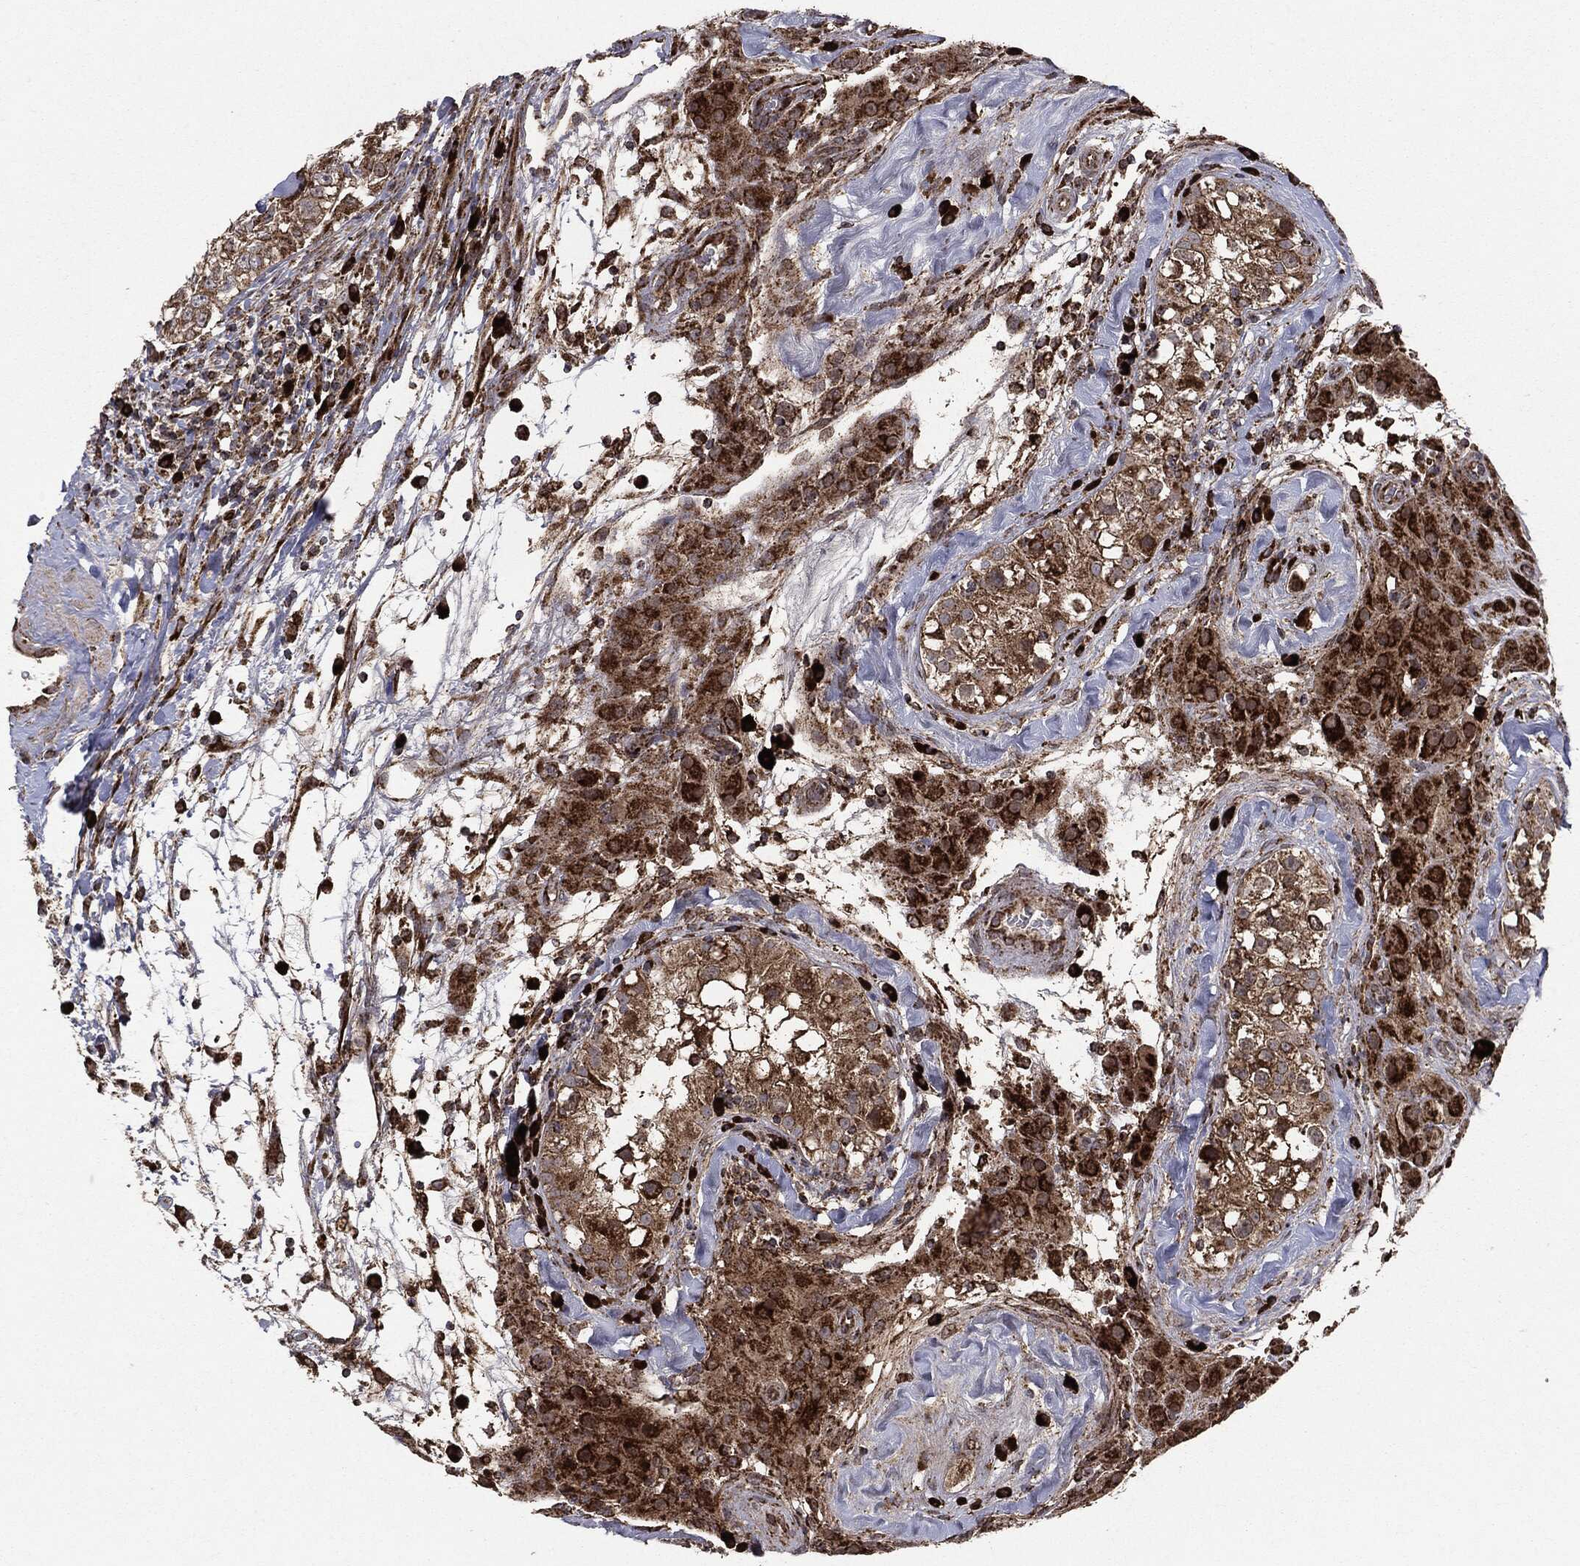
{"staining": {"intensity": "strong", "quantity": ">75%", "location": "cytoplasmic/membranous"}, "tissue": "testis cancer", "cell_type": "Tumor cells", "image_type": "cancer", "snomed": [{"axis": "morphology", "description": "Seminoma, NOS"}, {"axis": "topography", "description": "Testis"}], "caption": "Tumor cells reveal strong cytoplasmic/membranous positivity in approximately >75% of cells in testis seminoma.", "gene": "MAP2K1", "patient": {"sex": "male", "age": 34}}